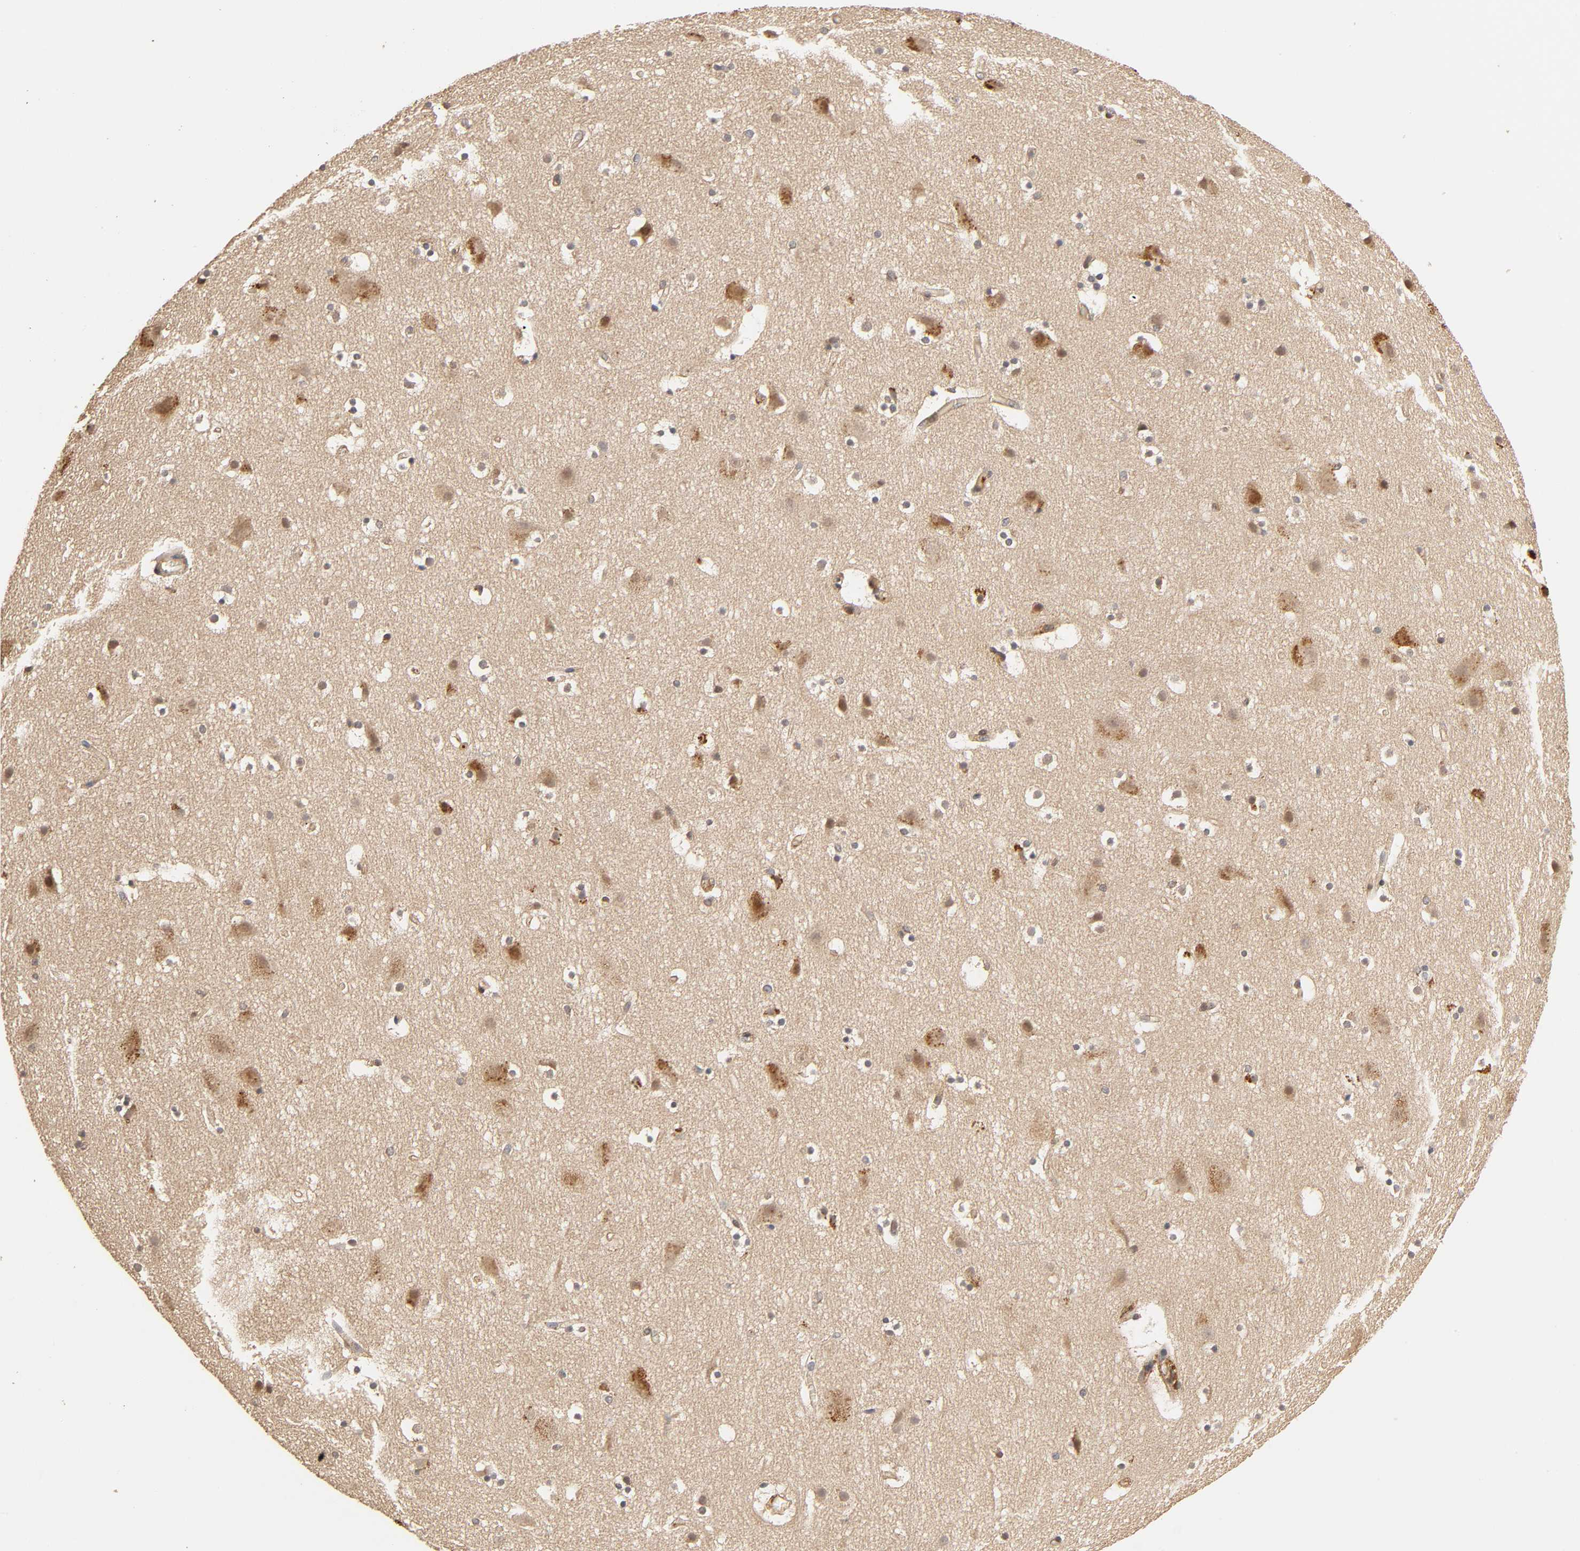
{"staining": {"intensity": "moderate", "quantity": "25%-75%", "location": "cytoplasmic/membranous"}, "tissue": "cerebral cortex", "cell_type": "Endothelial cells", "image_type": "normal", "snomed": [{"axis": "morphology", "description": "Normal tissue, NOS"}, {"axis": "topography", "description": "Cerebral cortex"}], "caption": "Protein staining of benign cerebral cortex displays moderate cytoplasmic/membranous positivity in approximately 25%-75% of endothelial cells. (brown staining indicates protein expression, while blue staining denotes nuclei).", "gene": "EPS8", "patient": {"sex": "male", "age": 45}}